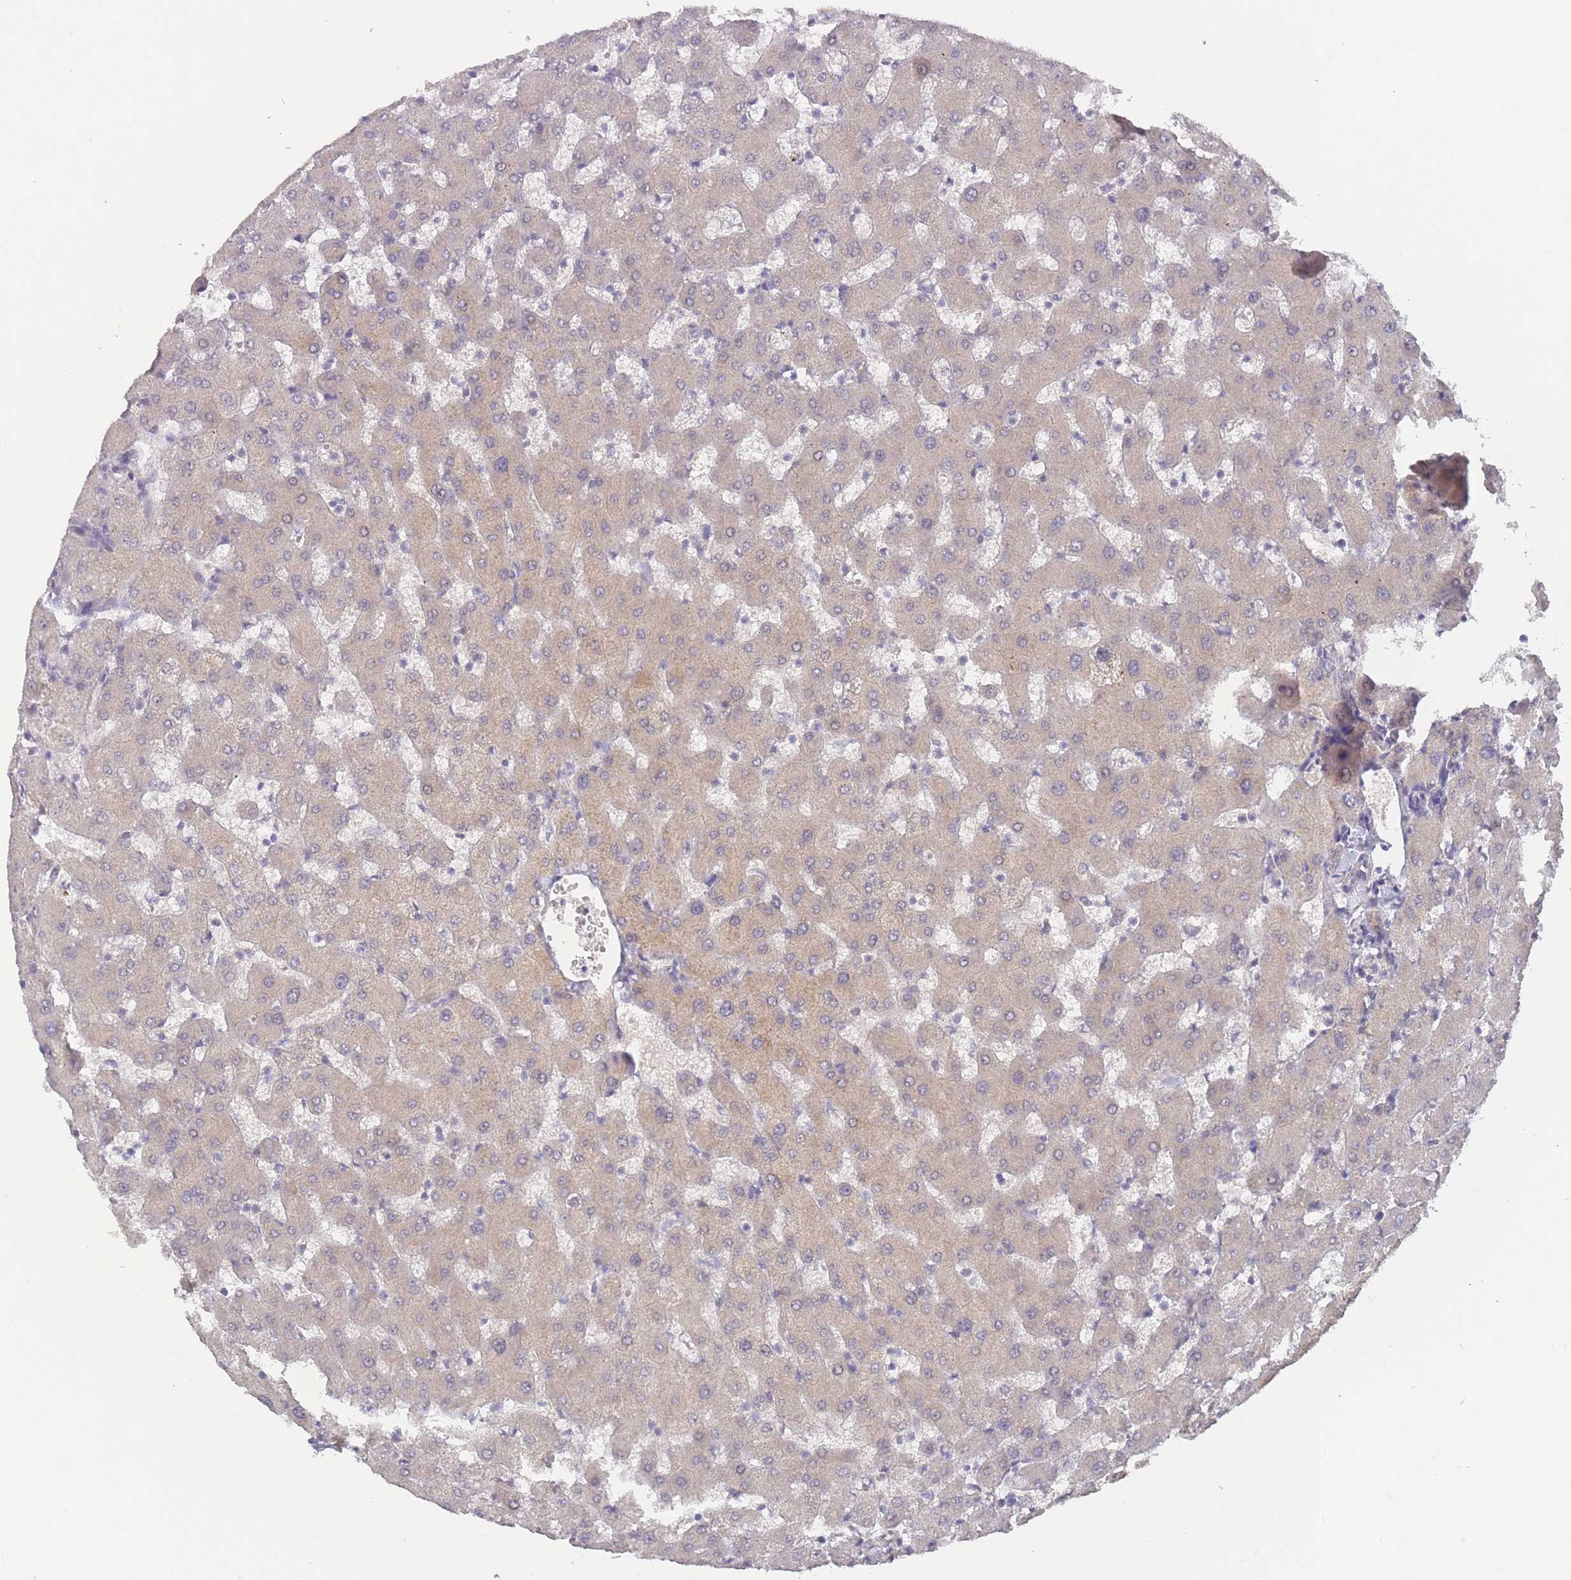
{"staining": {"intensity": "weak", "quantity": "25%-75%", "location": "cytoplasmic/membranous"}, "tissue": "liver", "cell_type": "Cholangiocytes", "image_type": "normal", "snomed": [{"axis": "morphology", "description": "Normal tissue, NOS"}, {"axis": "topography", "description": "Liver"}], "caption": "Immunohistochemistry of unremarkable liver exhibits low levels of weak cytoplasmic/membranous positivity in approximately 25%-75% of cholangiocytes.", "gene": "MRI1", "patient": {"sex": "female", "age": 63}}